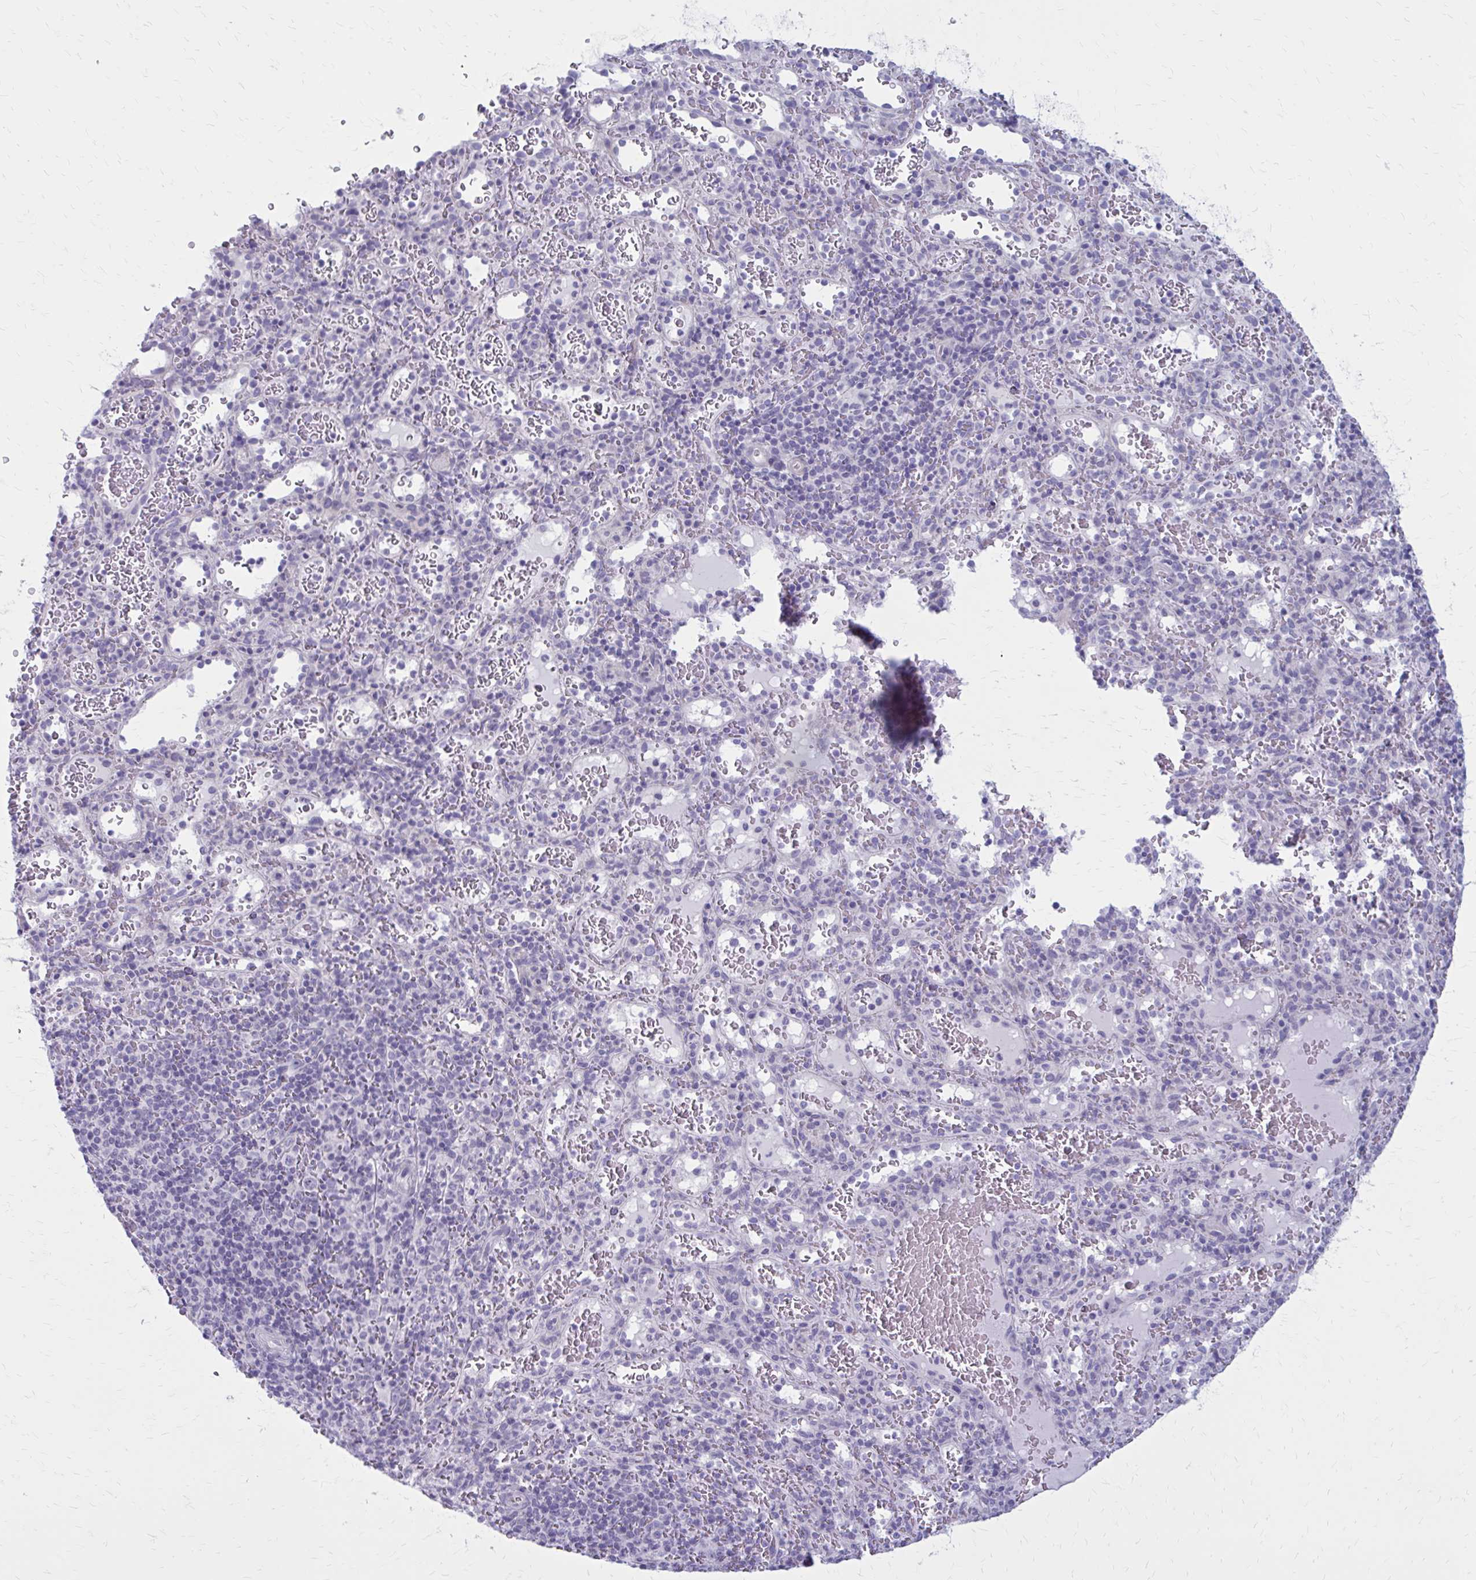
{"staining": {"intensity": "negative", "quantity": "none", "location": "none"}, "tissue": "spleen", "cell_type": "Cells in red pulp", "image_type": "normal", "snomed": [{"axis": "morphology", "description": "Normal tissue, NOS"}, {"axis": "topography", "description": "Spleen"}], "caption": "Immunohistochemistry micrograph of normal human spleen stained for a protein (brown), which shows no expression in cells in red pulp.", "gene": "CASQ2", "patient": {"sex": "male", "age": 57}}